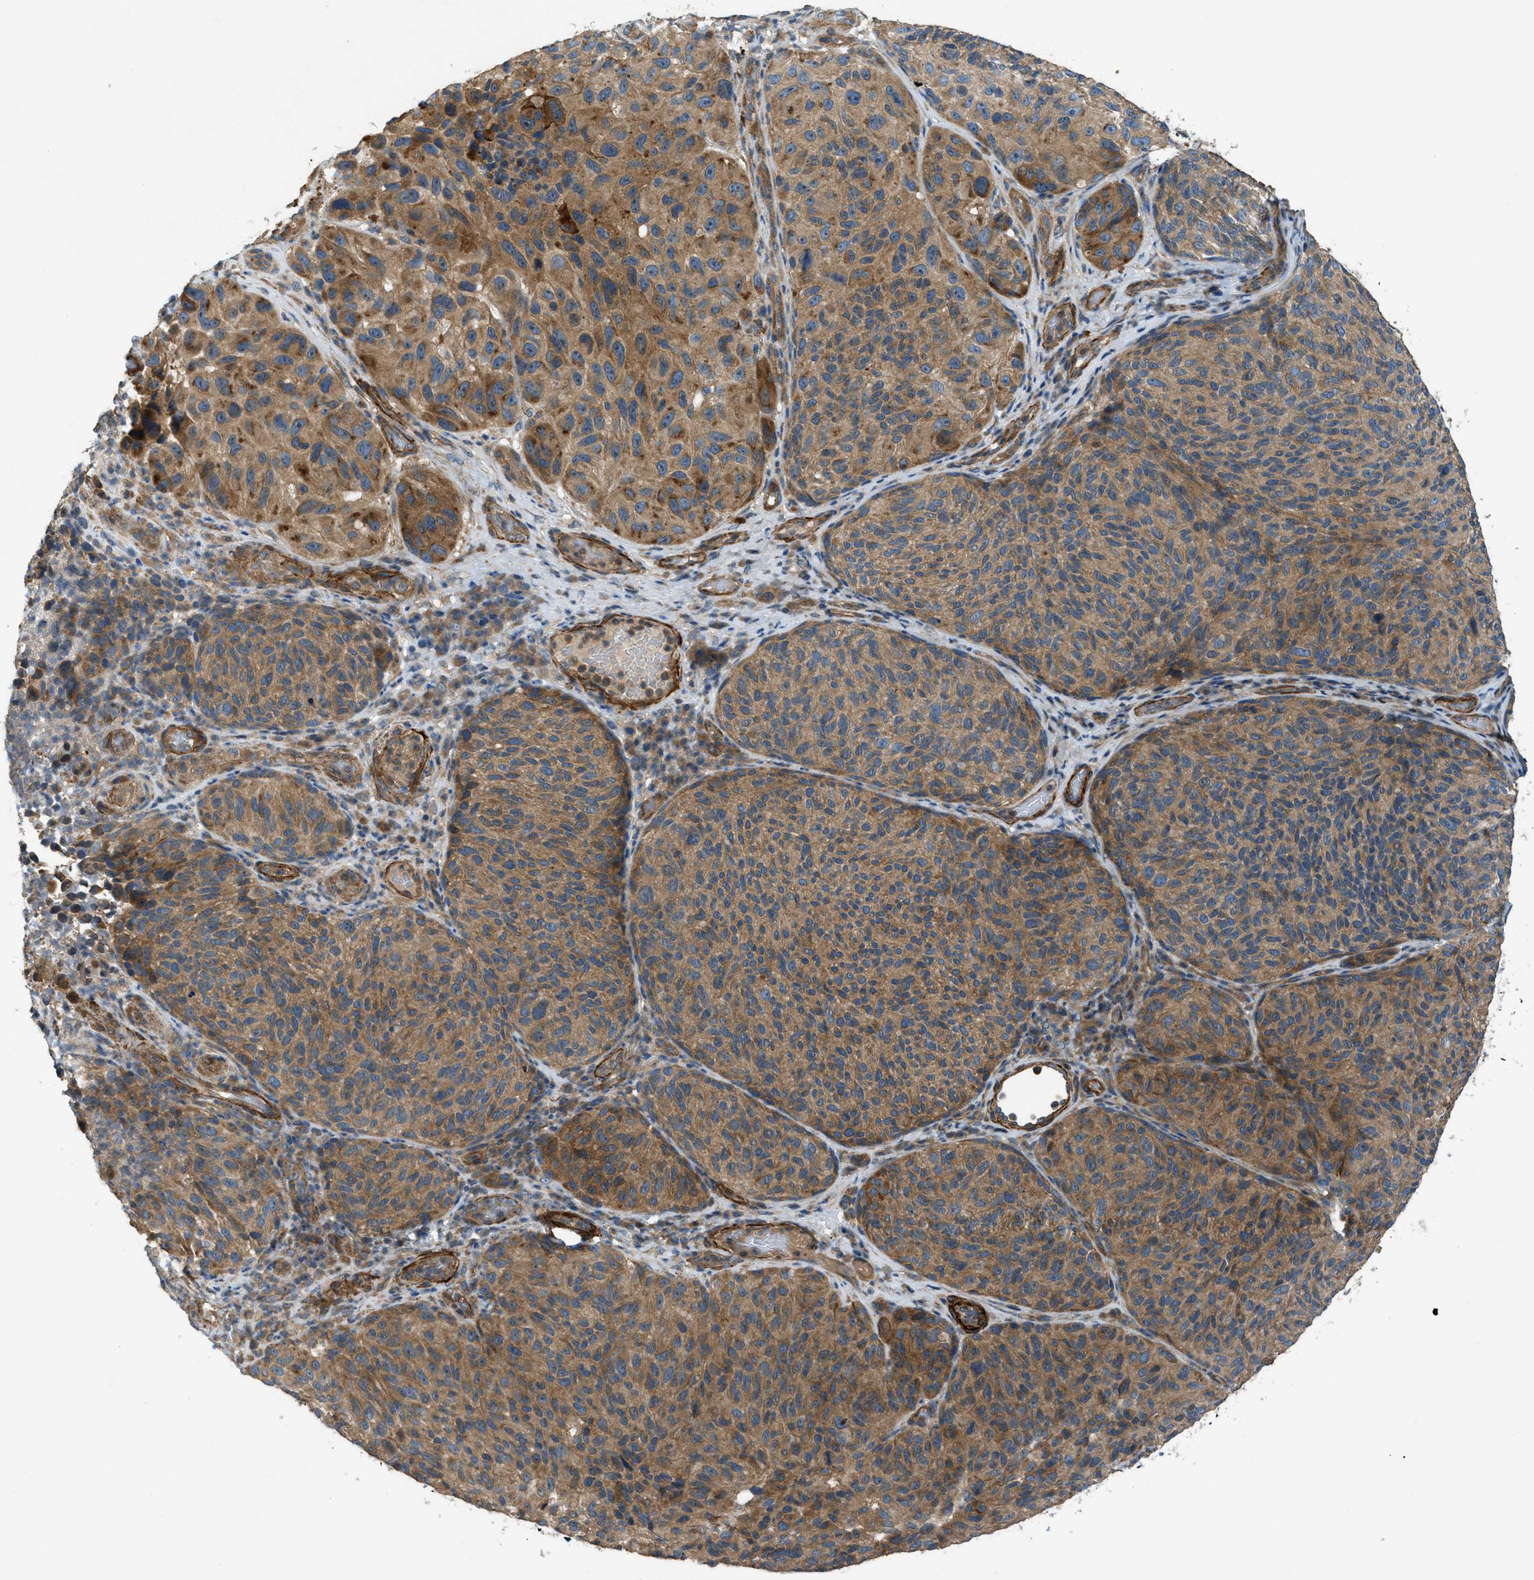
{"staining": {"intensity": "moderate", "quantity": ">75%", "location": "cytoplasmic/membranous"}, "tissue": "melanoma", "cell_type": "Tumor cells", "image_type": "cancer", "snomed": [{"axis": "morphology", "description": "Malignant melanoma, NOS"}, {"axis": "topography", "description": "Skin"}], "caption": "About >75% of tumor cells in human malignant melanoma show moderate cytoplasmic/membranous protein positivity as visualized by brown immunohistochemical staining.", "gene": "VEZT", "patient": {"sex": "female", "age": 73}}